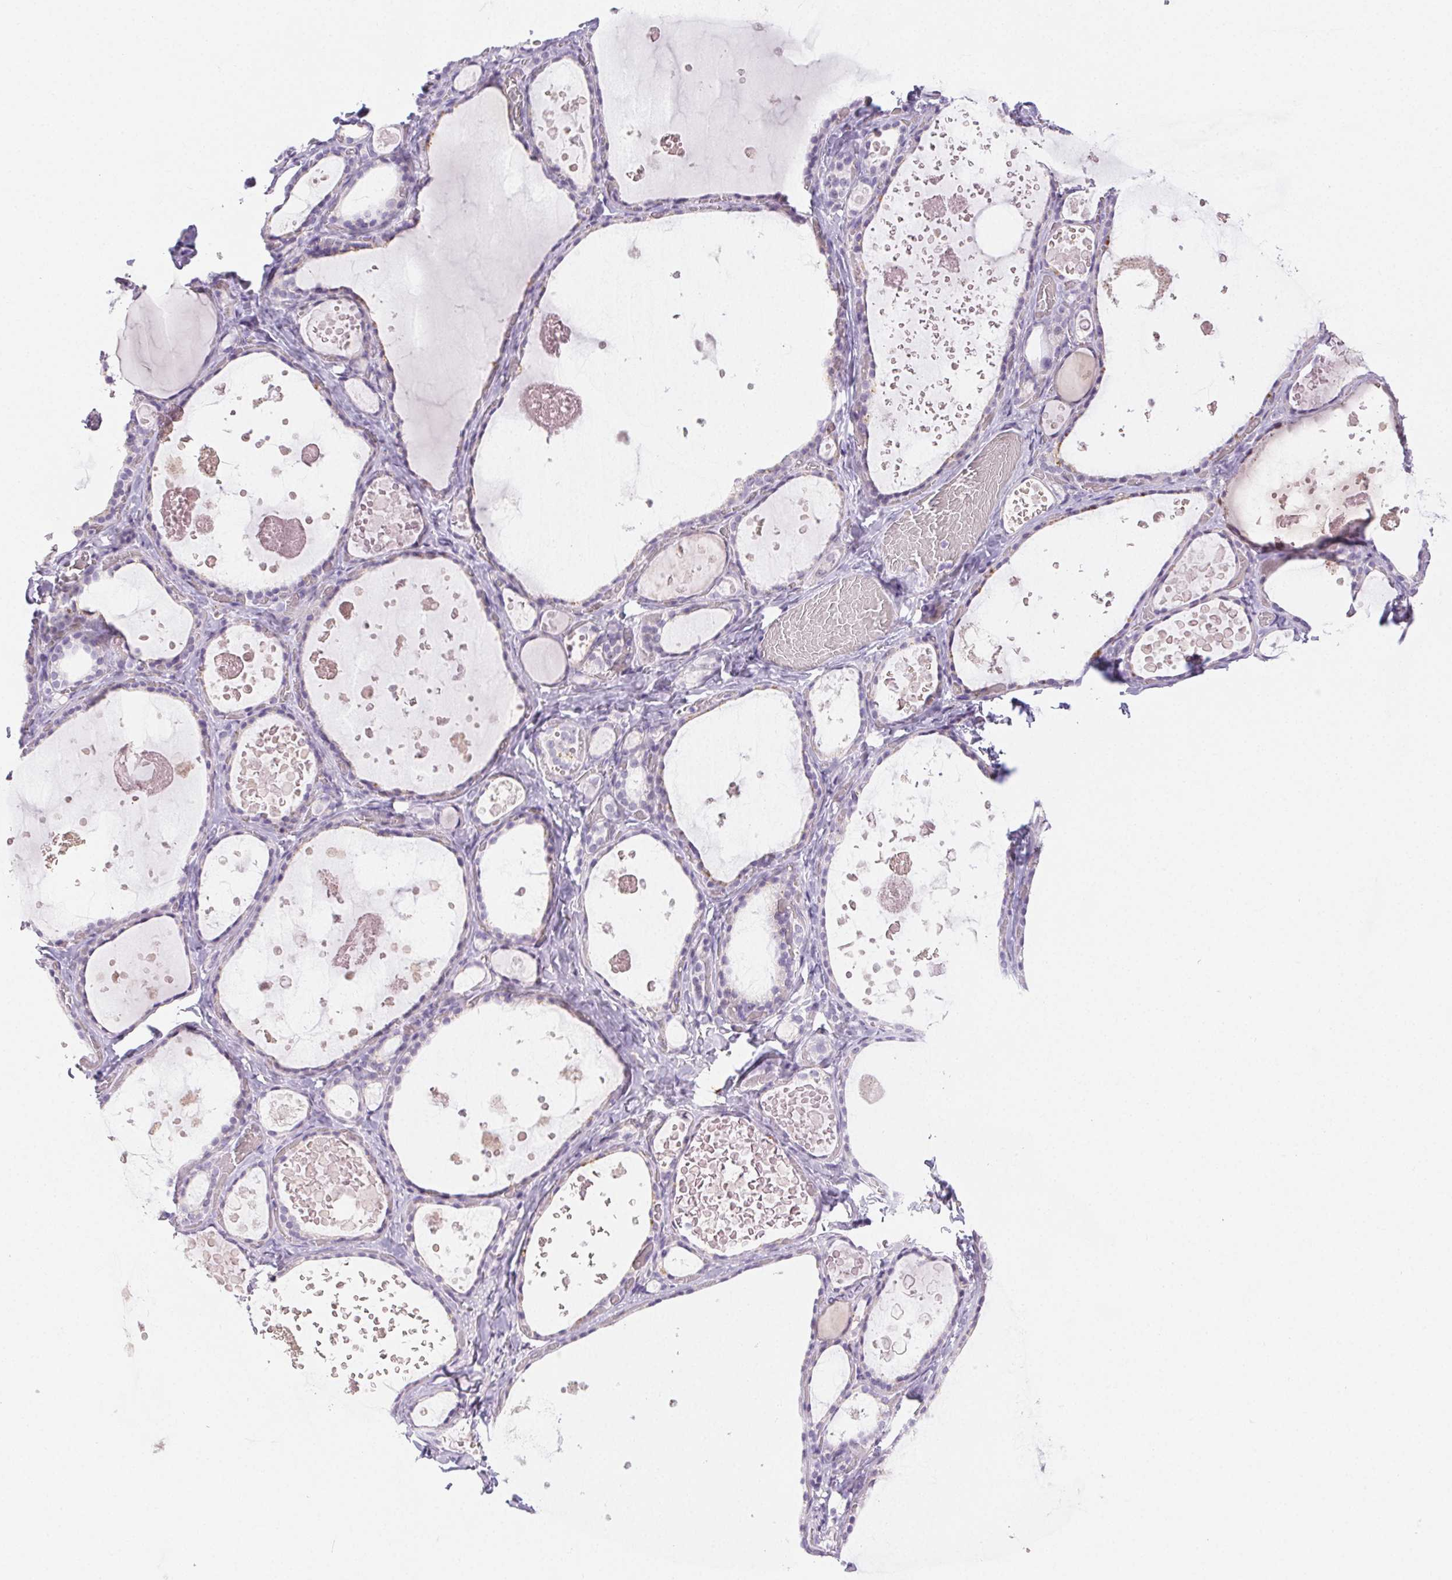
{"staining": {"intensity": "negative", "quantity": "none", "location": "none"}, "tissue": "thyroid gland", "cell_type": "Glandular cells", "image_type": "normal", "snomed": [{"axis": "morphology", "description": "Normal tissue, NOS"}, {"axis": "topography", "description": "Thyroid gland"}], "caption": "Histopathology image shows no significant protein expression in glandular cells of unremarkable thyroid gland.", "gene": "ST8SIA3", "patient": {"sex": "female", "age": 56}}